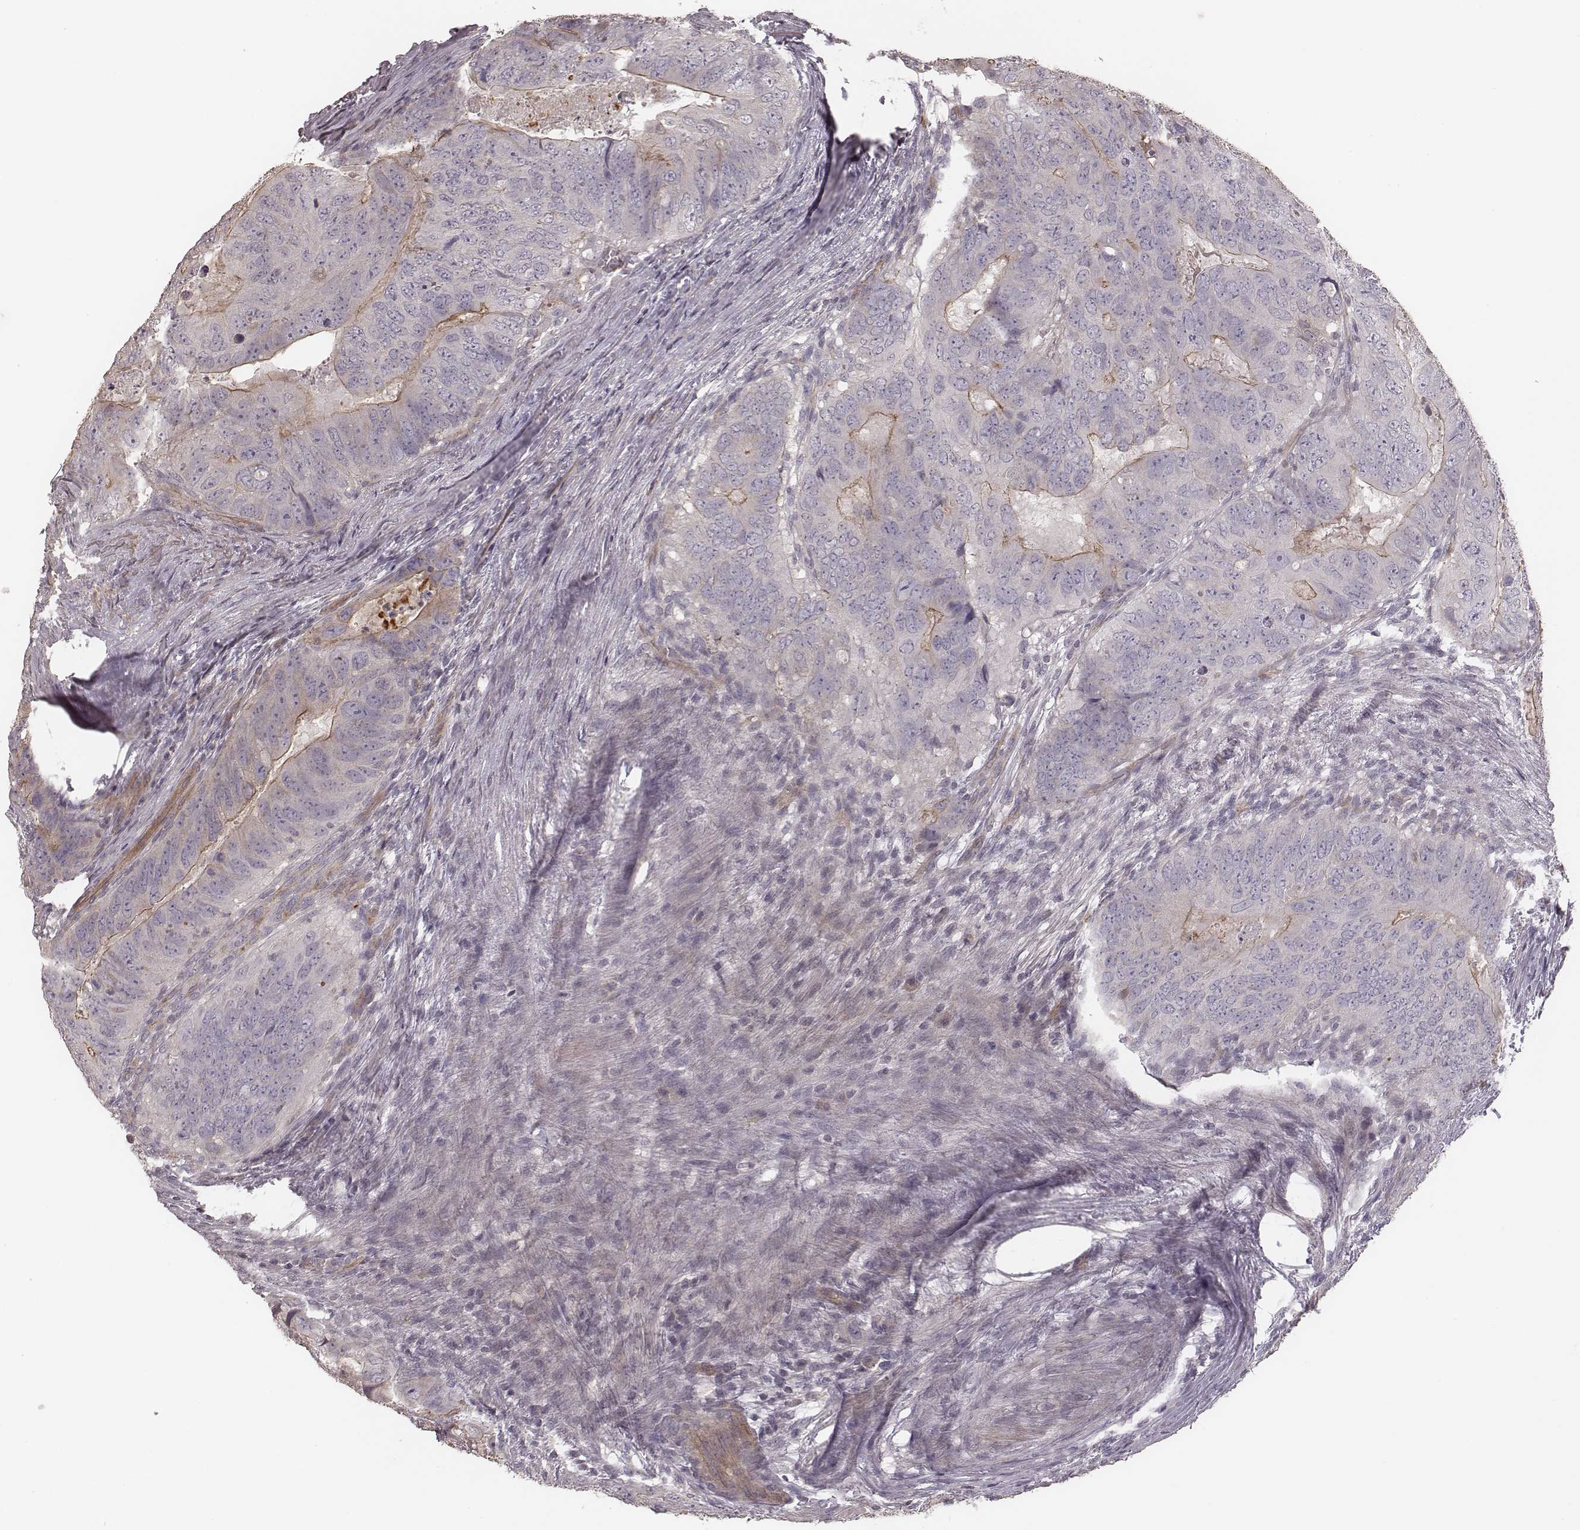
{"staining": {"intensity": "moderate", "quantity": "<25%", "location": "cytoplasmic/membranous"}, "tissue": "colorectal cancer", "cell_type": "Tumor cells", "image_type": "cancer", "snomed": [{"axis": "morphology", "description": "Adenocarcinoma, NOS"}, {"axis": "topography", "description": "Colon"}], "caption": "The immunohistochemical stain shows moderate cytoplasmic/membranous positivity in tumor cells of colorectal cancer tissue.", "gene": "OTOGL", "patient": {"sex": "male", "age": 79}}